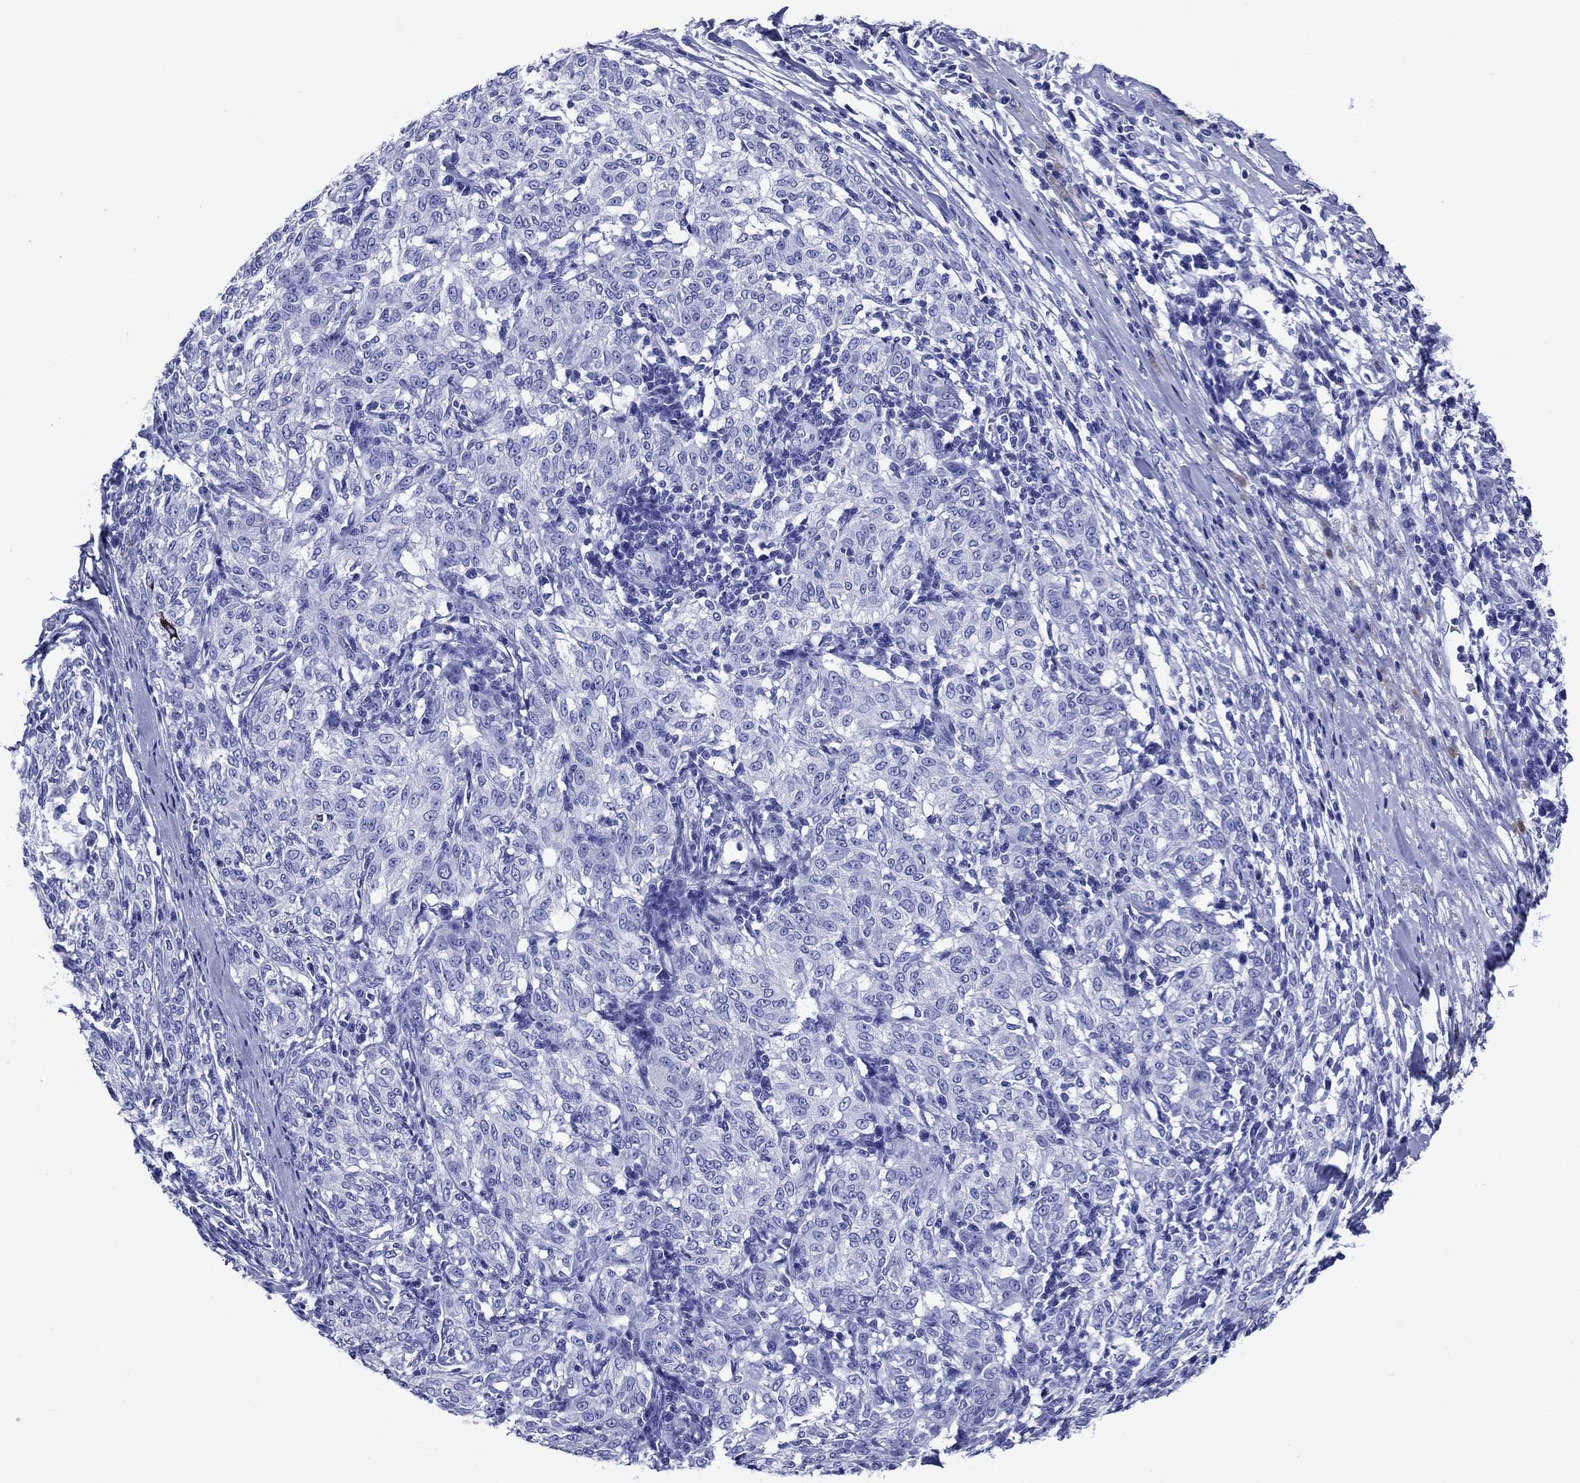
{"staining": {"intensity": "negative", "quantity": "none", "location": "none"}, "tissue": "melanoma", "cell_type": "Tumor cells", "image_type": "cancer", "snomed": [{"axis": "morphology", "description": "Malignant melanoma, NOS"}, {"axis": "topography", "description": "Skin"}], "caption": "Image shows no protein staining in tumor cells of malignant melanoma tissue.", "gene": "SLC1A2", "patient": {"sex": "female", "age": 72}}